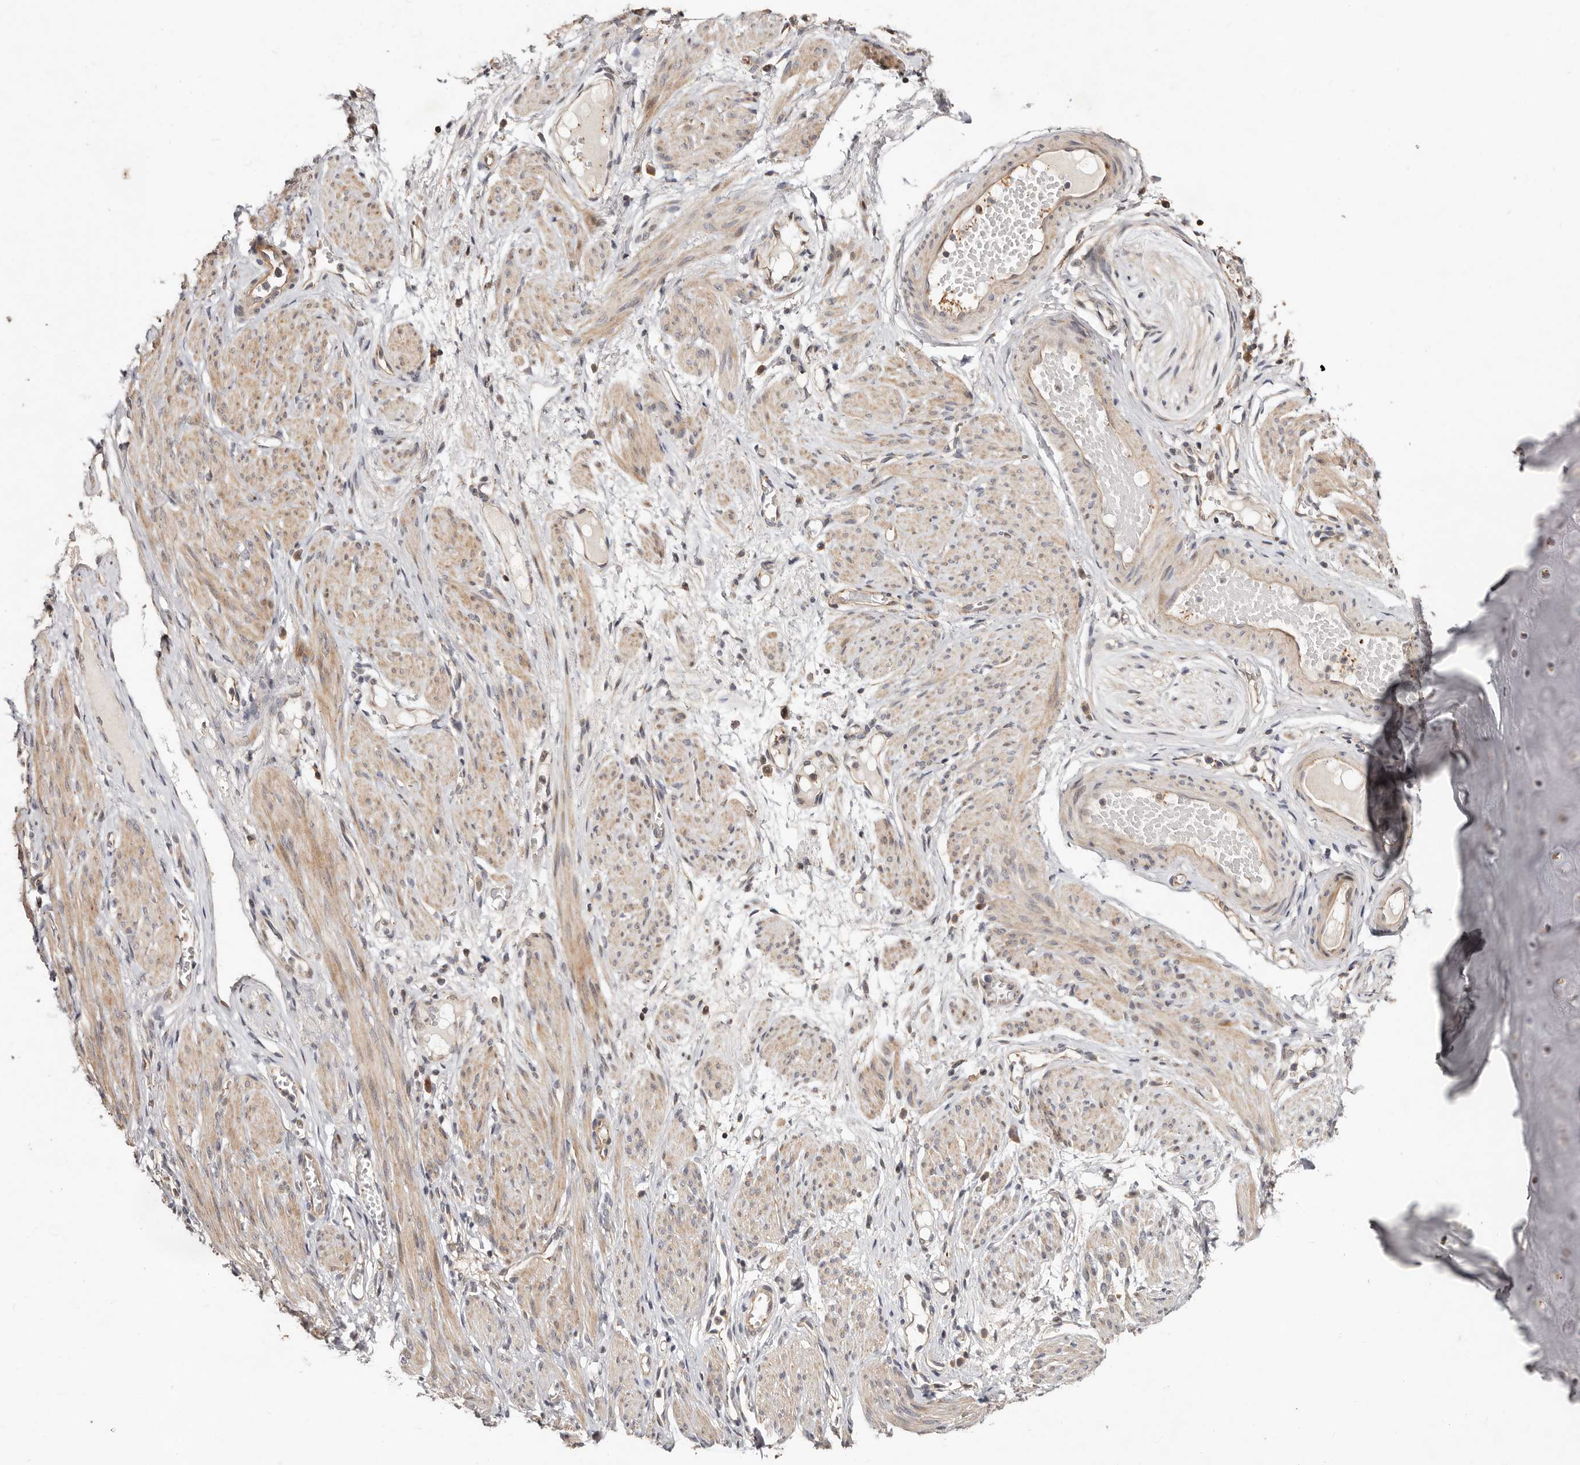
{"staining": {"intensity": "moderate", "quantity": ">75%", "location": "cytoplasmic/membranous"}, "tissue": "adipose tissue", "cell_type": "Adipocytes", "image_type": "normal", "snomed": [{"axis": "morphology", "description": "Normal tissue, NOS"}, {"axis": "topography", "description": "Smooth muscle"}, {"axis": "topography", "description": "Peripheral nerve tissue"}], "caption": "Immunohistochemical staining of unremarkable adipose tissue reveals medium levels of moderate cytoplasmic/membranous staining in approximately >75% of adipocytes.", "gene": "USP33", "patient": {"sex": "female", "age": 39}}